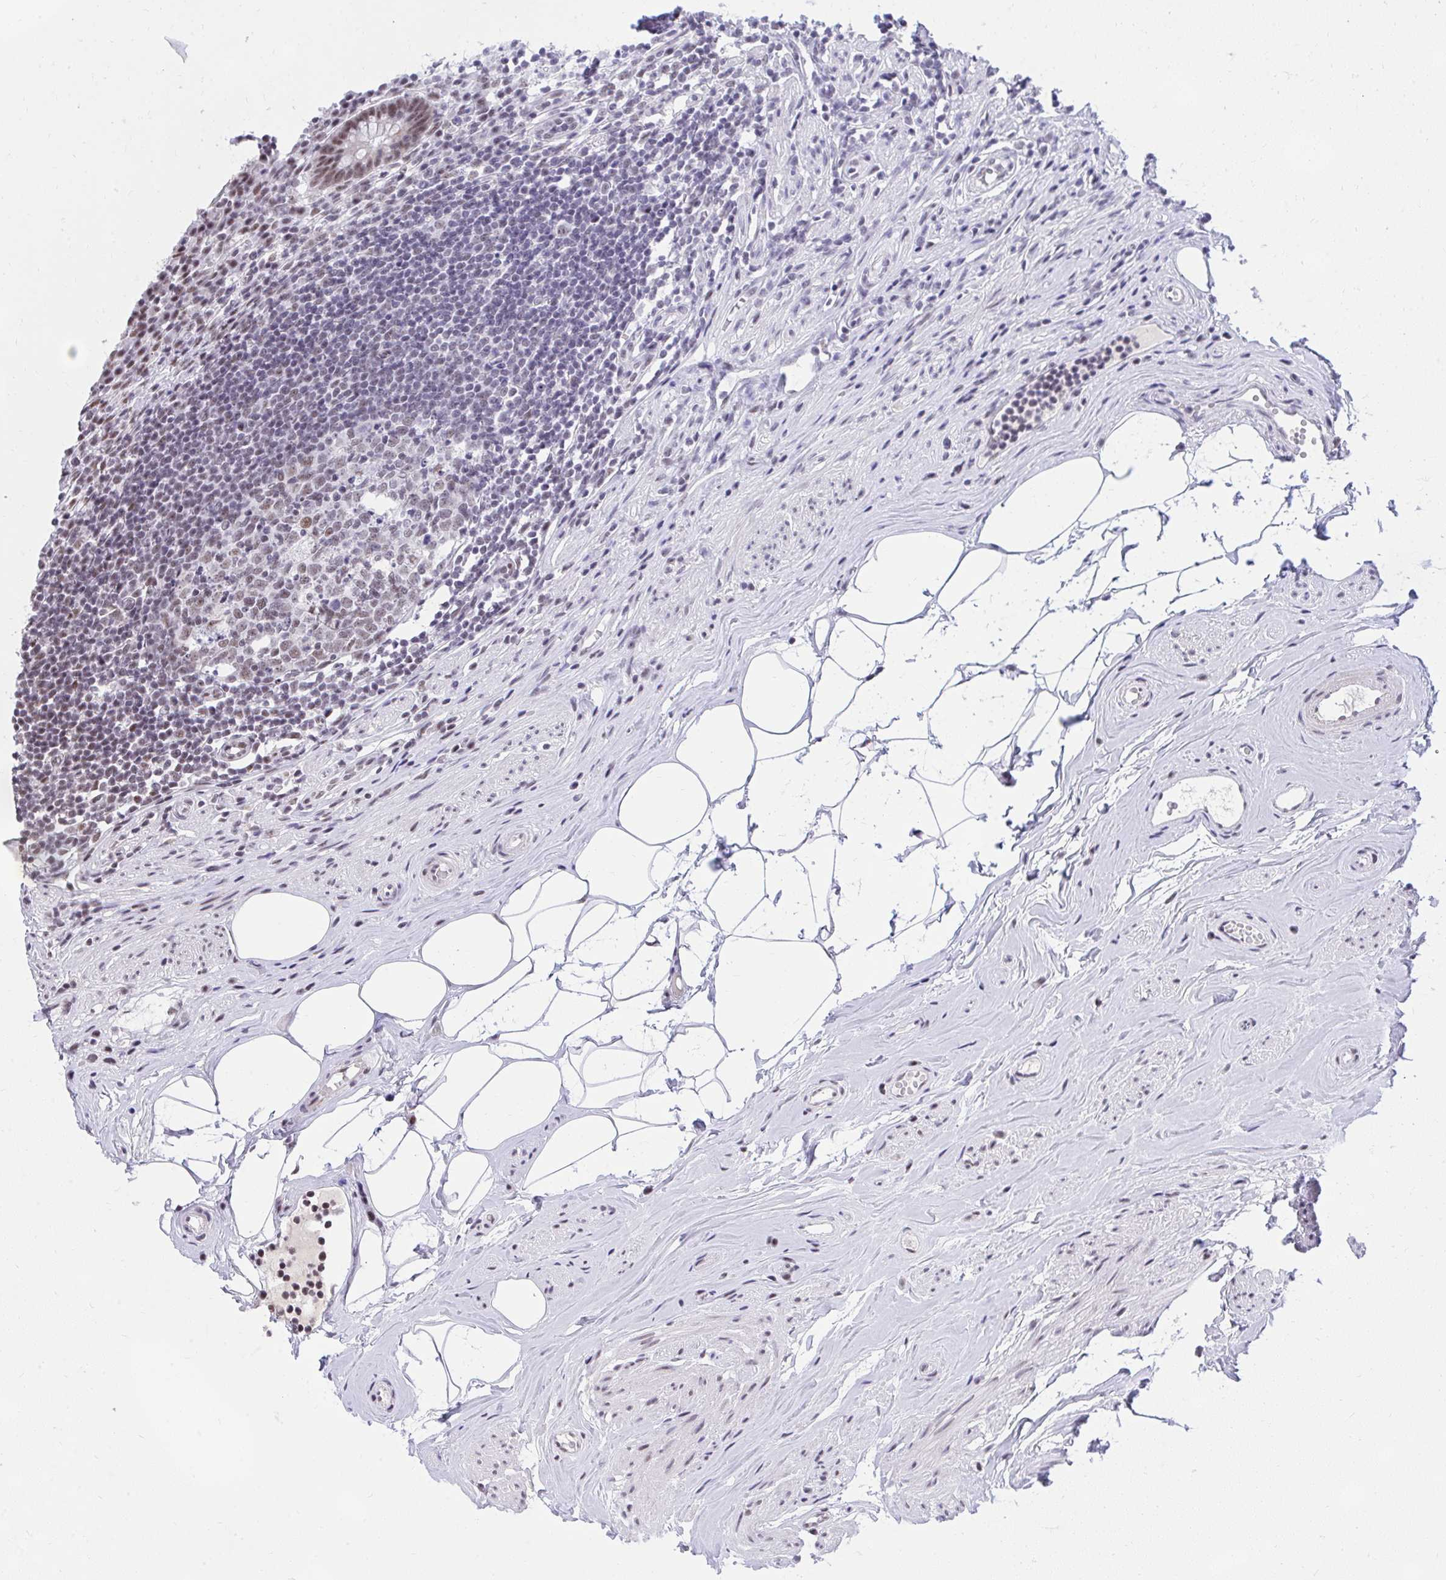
{"staining": {"intensity": "moderate", "quantity": ">75%", "location": "nuclear"}, "tissue": "appendix", "cell_type": "Glandular cells", "image_type": "normal", "snomed": [{"axis": "morphology", "description": "Normal tissue, NOS"}, {"axis": "topography", "description": "Appendix"}], "caption": "Appendix stained with a protein marker reveals moderate staining in glandular cells.", "gene": "SYNE4", "patient": {"sex": "female", "age": 56}}